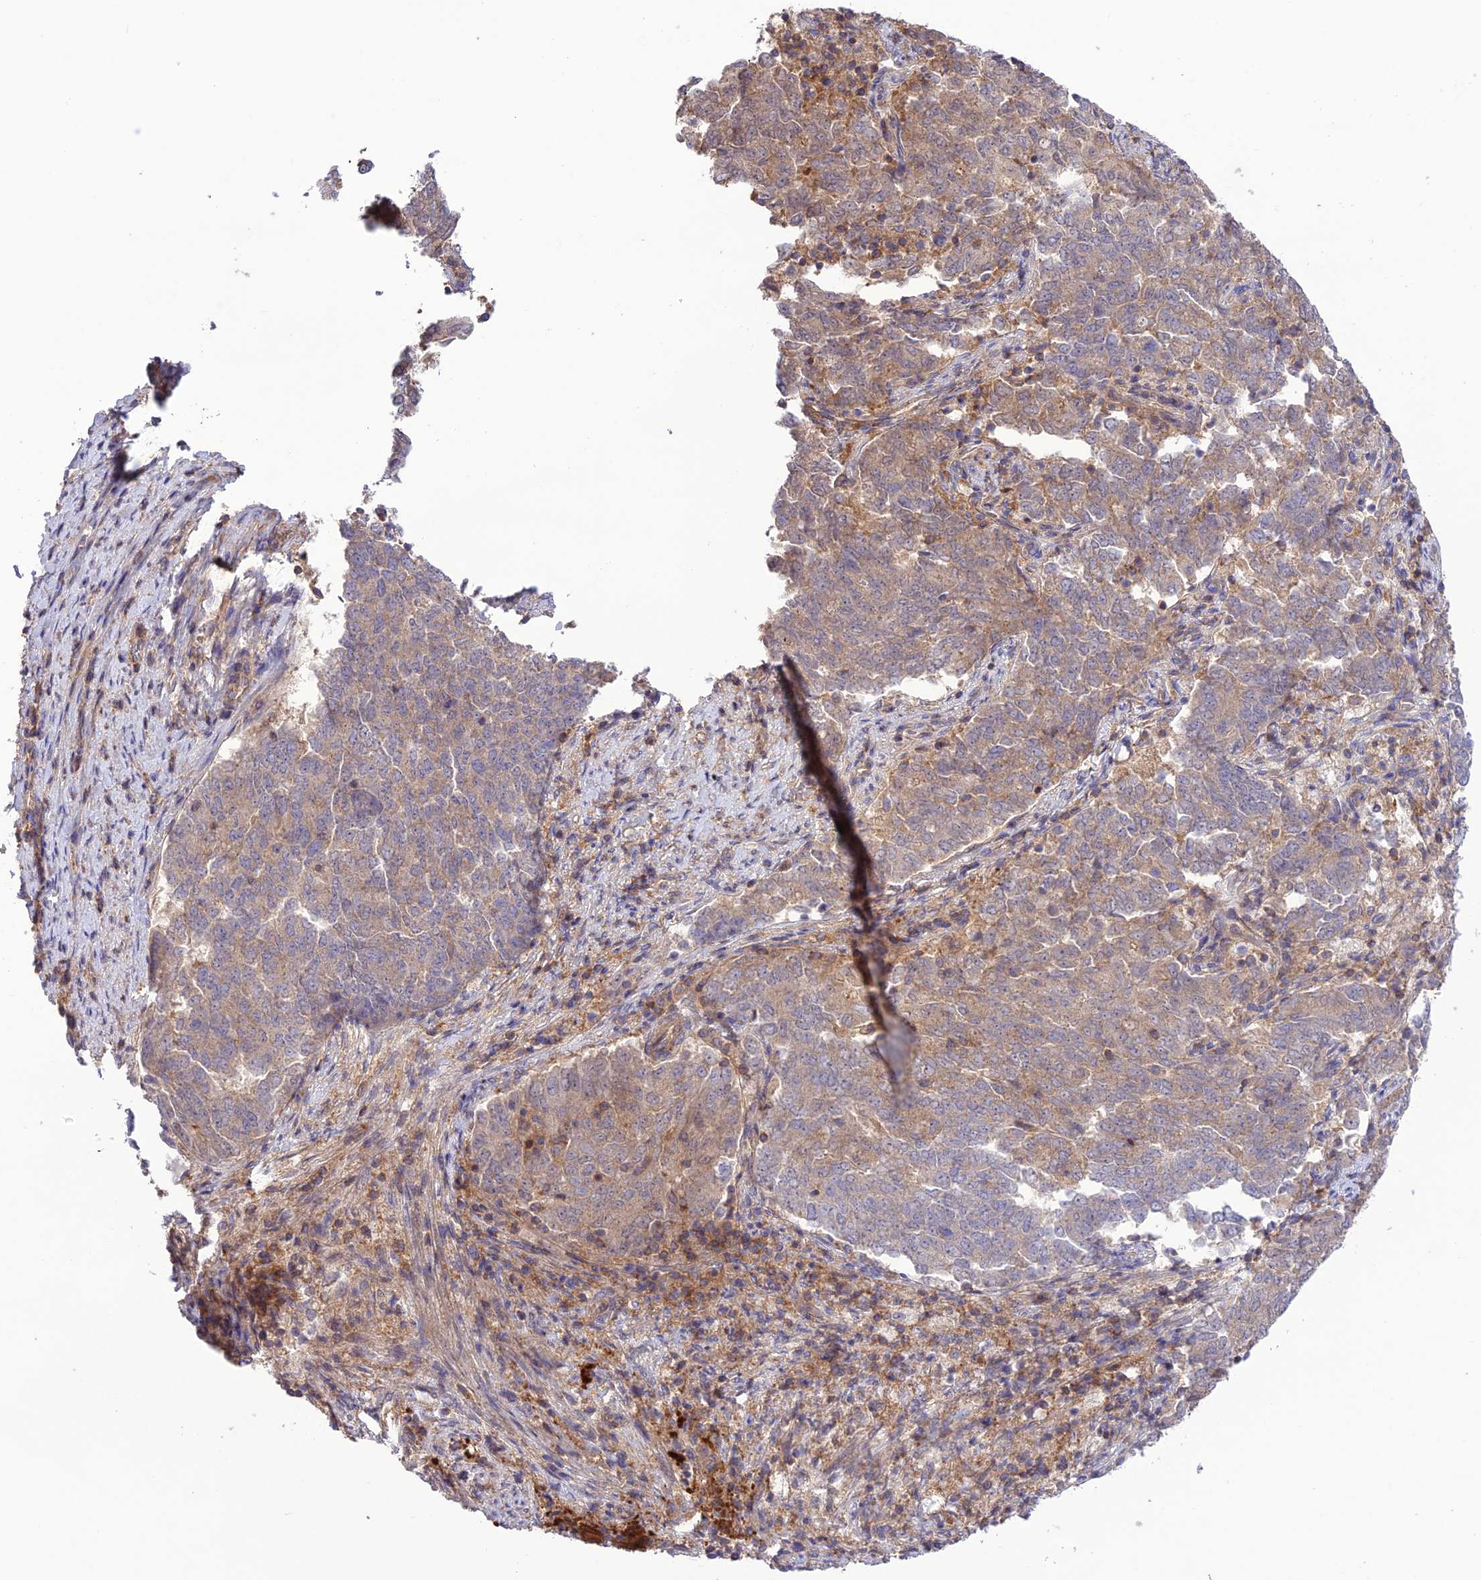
{"staining": {"intensity": "weak", "quantity": "25%-75%", "location": "cytoplasmic/membranous"}, "tissue": "endometrial cancer", "cell_type": "Tumor cells", "image_type": "cancer", "snomed": [{"axis": "morphology", "description": "Adenocarcinoma, NOS"}, {"axis": "topography", "description": "Endometrium"}], "caption": "Adenocarcinoma (endometrial) tissue displays weak cytoplasmic/membranous expression in about 25%-75% of tumor cells, visualized by immunohistochemistry.", "gene": "FCHSD1", "patient": {"sex": "female", "age": 80}}